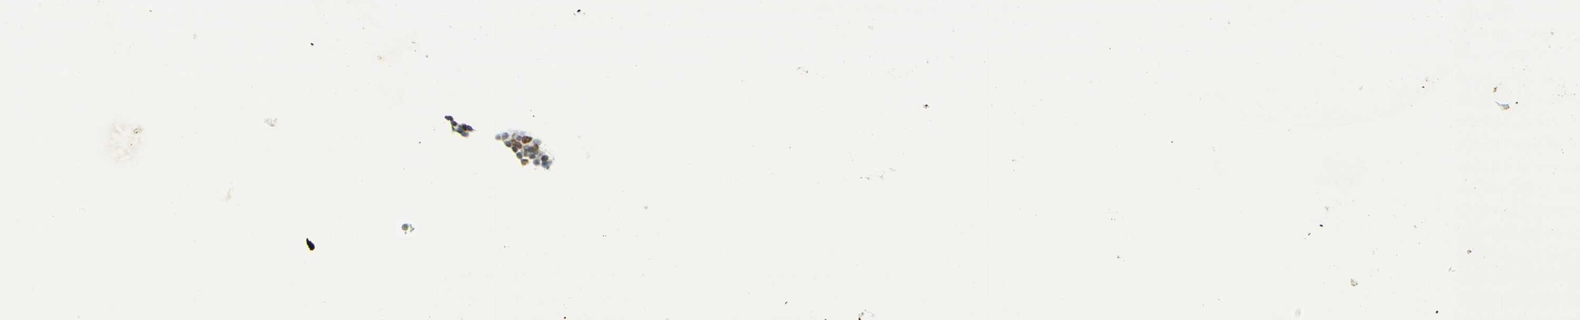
{"staining": {"intensity": "moderate", "quantity": "25%-75%", "location": "cytoplasmic/membranous,nuclear"}, "tissue": "lymphoma", "cell_type": "Tumor cells", "image_type": "cancer", "snomed": [{"axis": "morphology", "description": "Malignant lymphoma, non-Hodgkin's type, Low grade"}, {"axis": "topography", "description": "Lymph node"}], "caption": "A brown stain shows moderate cytoplasmic/membranous and nuclear expression of a protein in lymphoma tumor cells. (Stains: DAB (3,3'-diaminobenzidine) in brown, nuclei in blue, Microscopy: brightfield microscopy at high magnification).", "gene": "PMS2", "patient": {"sex": "female", "age": 67}}